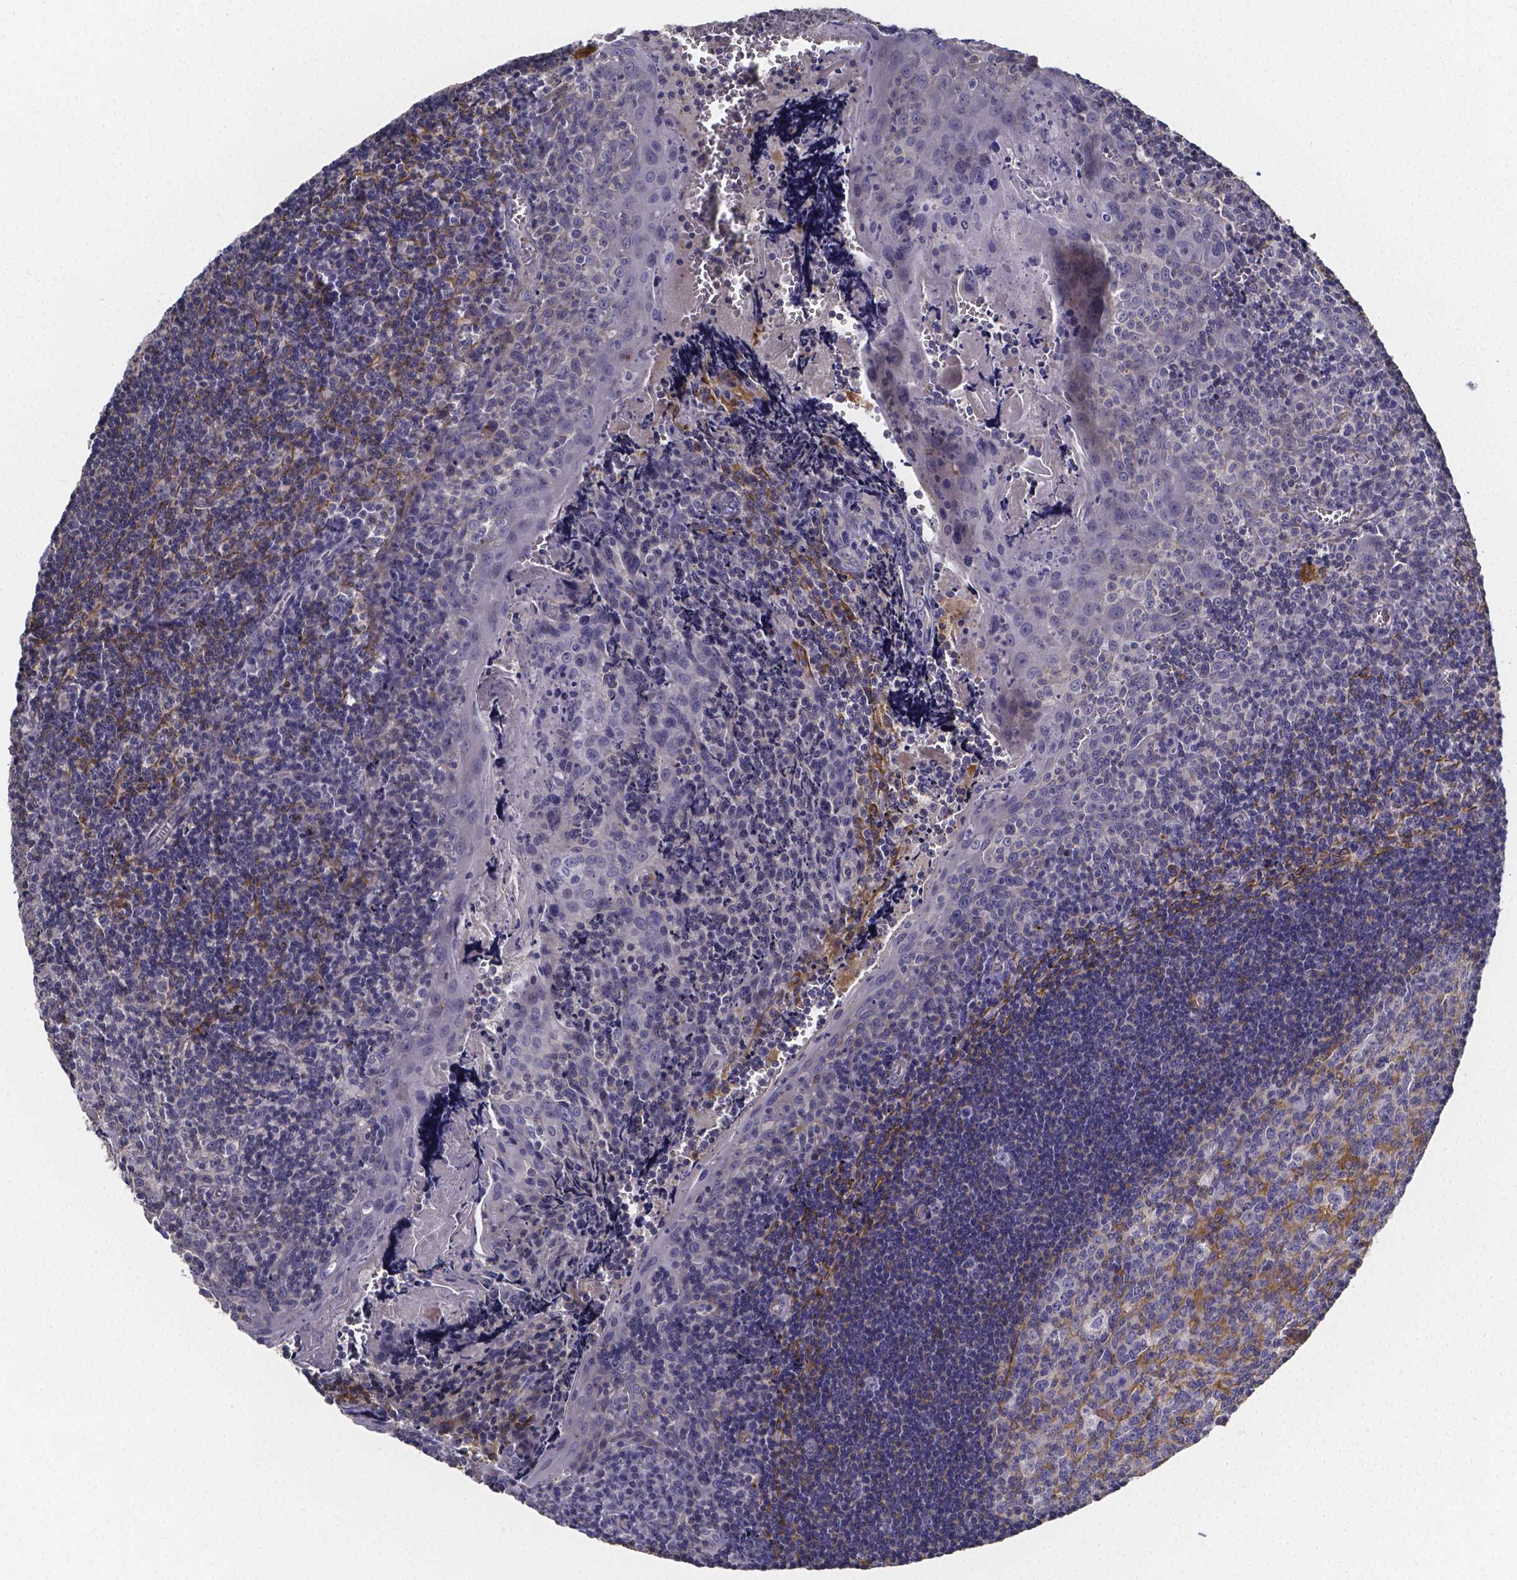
{"staining": {"intensity": "negative", "quantity": "none", "location": "none"}, "tissue": "tonsil", "cell_type": "Germinal center cells", "image_type": "normal", "snomed": [{"axis": "morphology", "description": "Normal tissue, NOS"}, {"axis": "morphology", "description": "Inflammation, NOS"}, {"axis": "topography", "description": "Tonsil"}], "caption": "The photomicrograph demonstrates no significant expression in germinal center cells of tonsil. The staining was performed using DAB (3,3'-diaminobenzidine) to visualize the protein expression in brown, while the nuclei were stained in blue with hematoxylin (Magnification: 20x).", "gene": "RERG", "patient": {"sex": "female", "age": 31}}